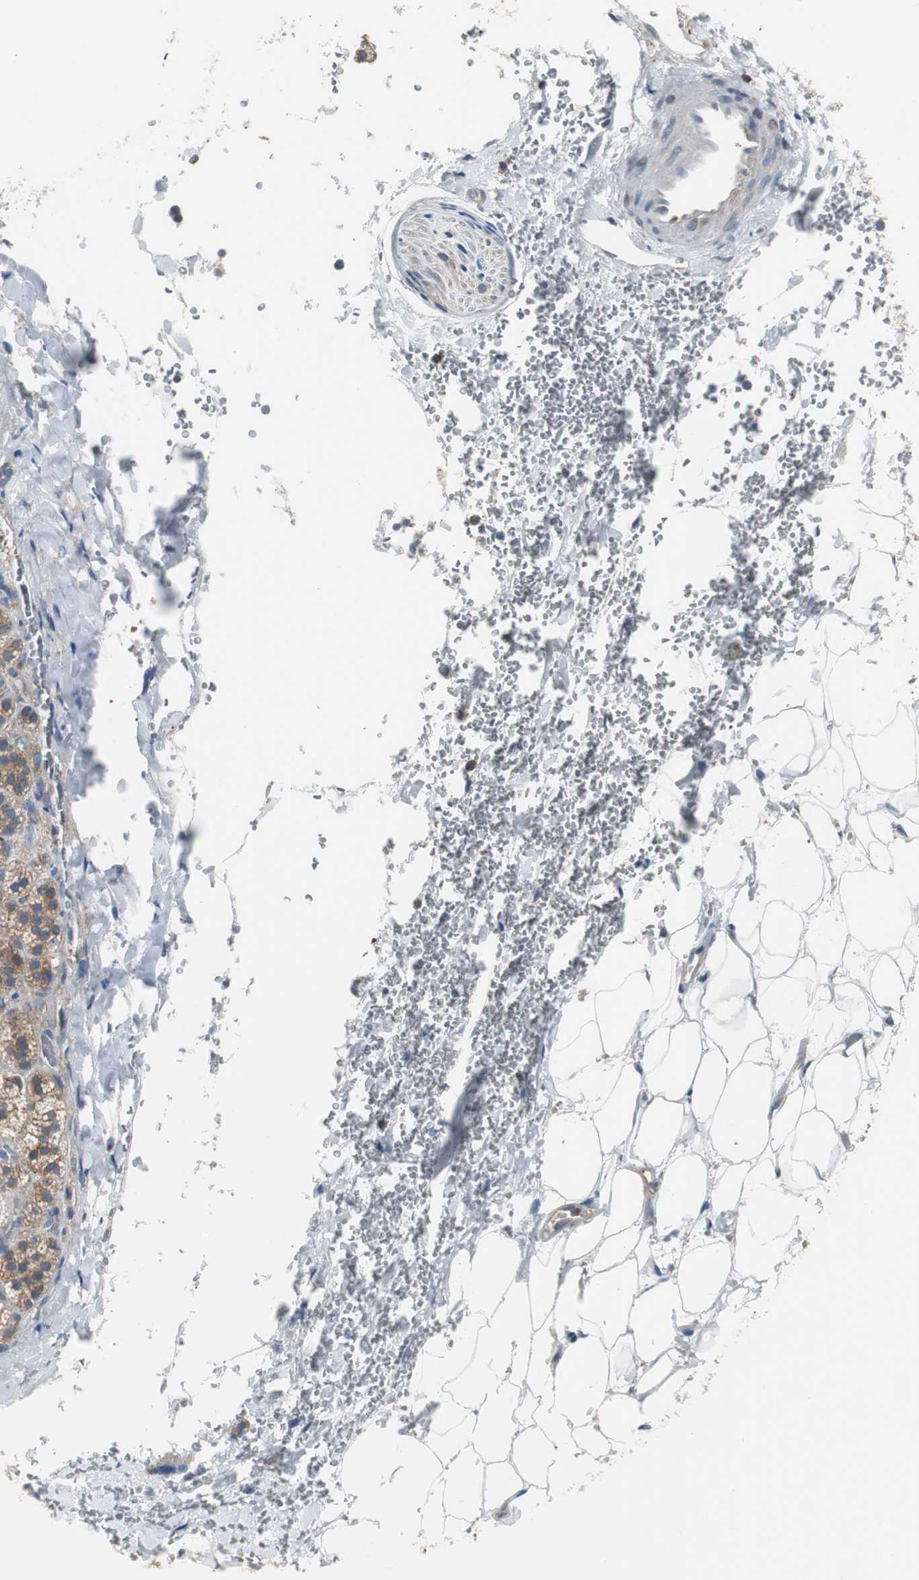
{"staining": {"intensity": "weak", "quantity": "<25%", "location": "cytoplasmic/membranous"}, "tissue": "adrenal gland", "cell_type": "Glandular cells", "image_type": "normal", "snomed": [{"axis": "morphology", "description": "Normal tissue, NOS"}, {"axis": "topography", "description": "Adrenal gland"}], "caption": "This is an IHC histopathology image of unremarkable adrenal gland. There is no expression in glandular cells.", "gene": "TSC22D4", "patient": {"sex": "female", "age": 44}}